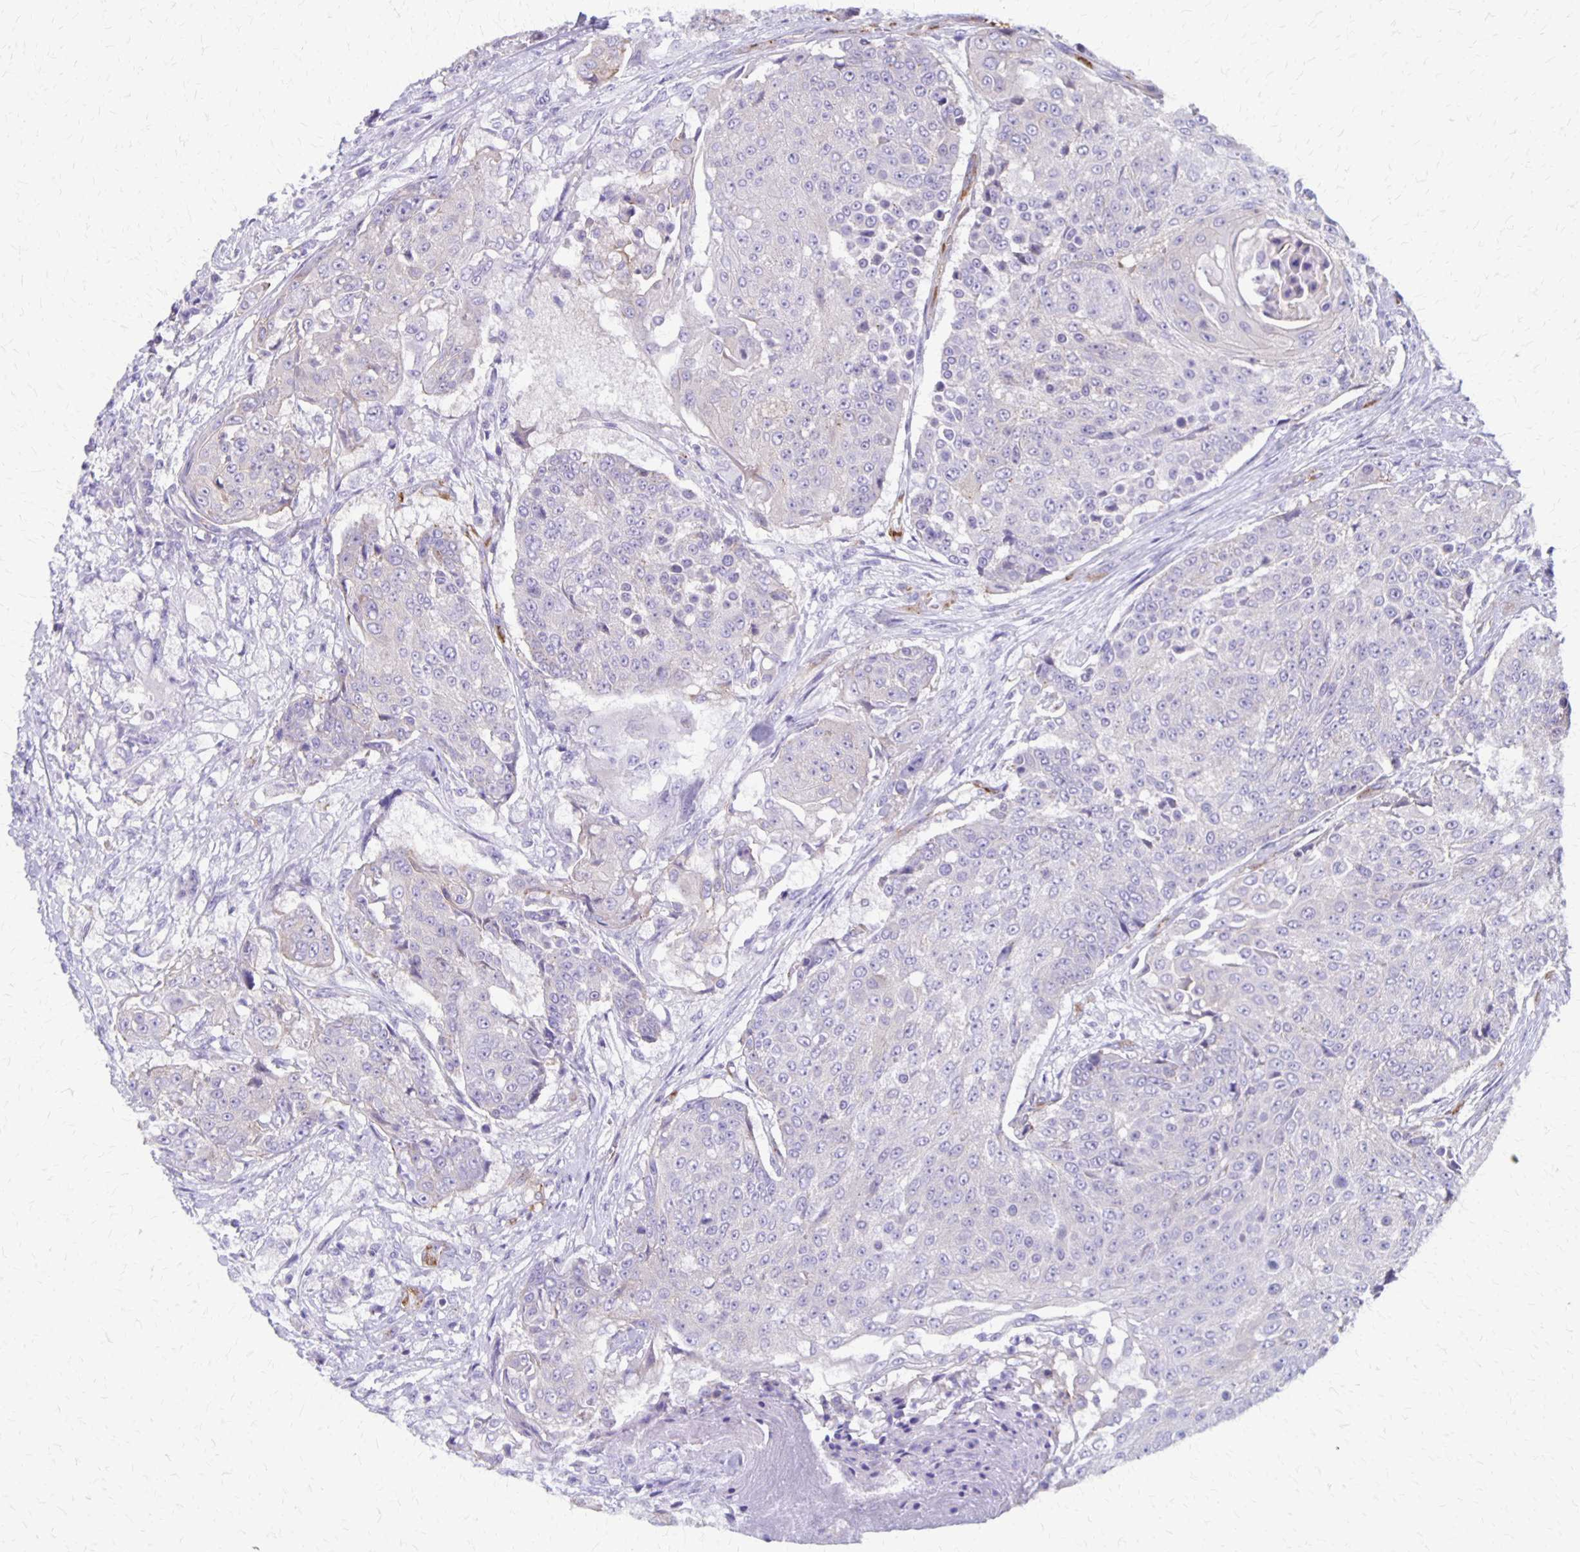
{"staining": {"intensity": "negative", "quantity": "none", "location": "none"}, "tissue": "urothelial cancer", "cell_type": "Tumor cells", "image_type": "cancer", "snomed": [{"axis": "morphology", "description": "Urothelial carcinoma, High grade"}, {"axis": "topography", "description": "Urinary bladder"}], "caption": "There is no significant expression in tumor cells of urothelial cancer.", "gene": "SEPTIN5", "patient": {"sex": "female", "age": 63}}